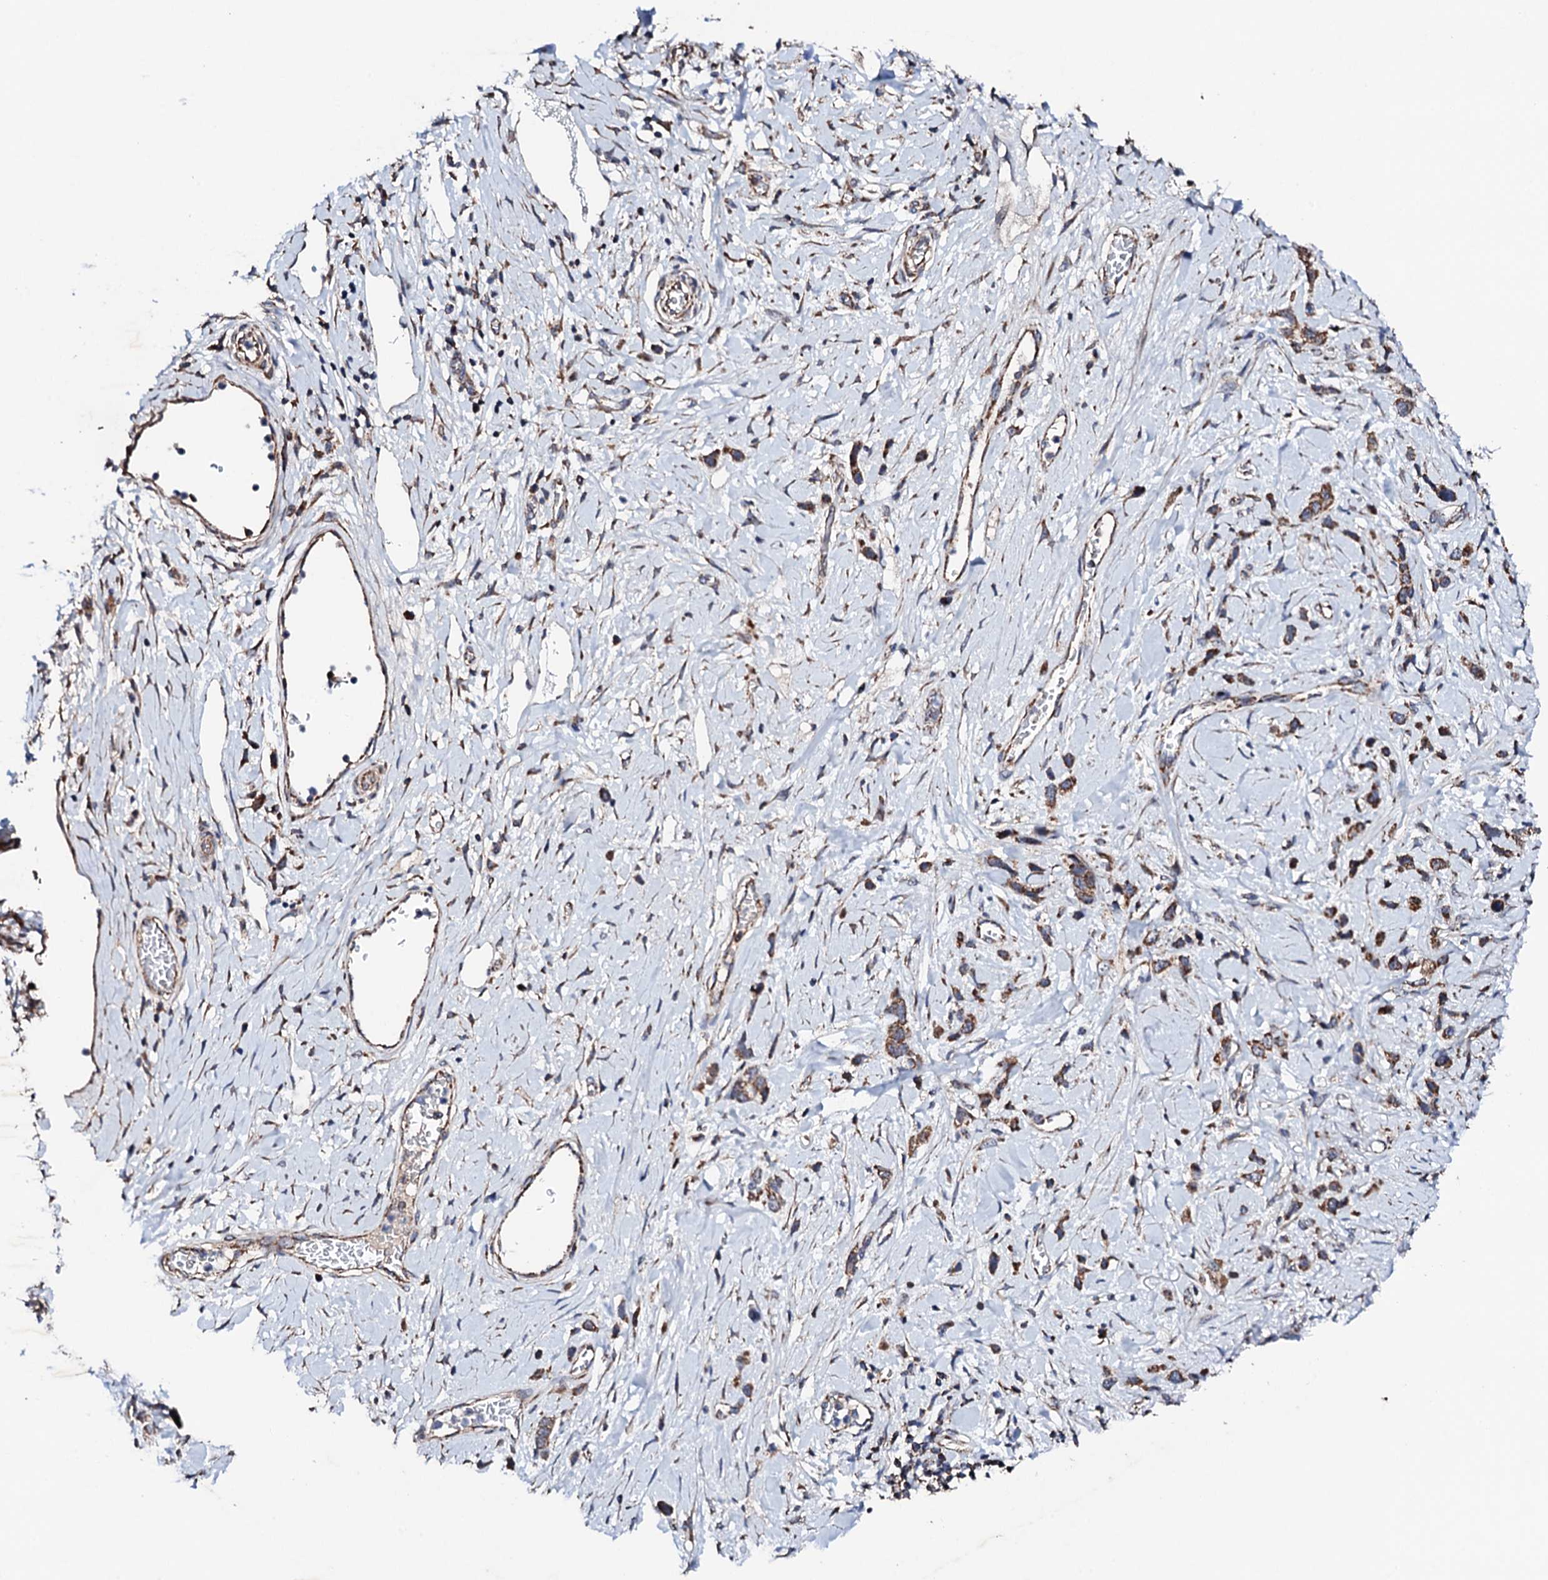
{"staining": {"intensity": "moderate", "quantity": ">75%", "location": "cytoplasmic/membranous"}, "tissue": "stomach cancer", "cell_type": "Tumor cells", "image_type": "cancer", "snomed": [{"axis": "morphology", "description": "Adenocarcinoma, NOS"}, {"axis": "morphology", "description": "Adenocarcinoma, High grade"}, {"axis": "topography", "description": "Stomach, upper"}, {"axis": "topography", "description": "Stomach, lower"}], "caption": "The immunohistochemical stain labels moderate cytoplasmic/membranous expression in tumor cells of stomach cancer tissue.", "gene": "MTIF3", "patient": {"sex": "female", "age": 65}}